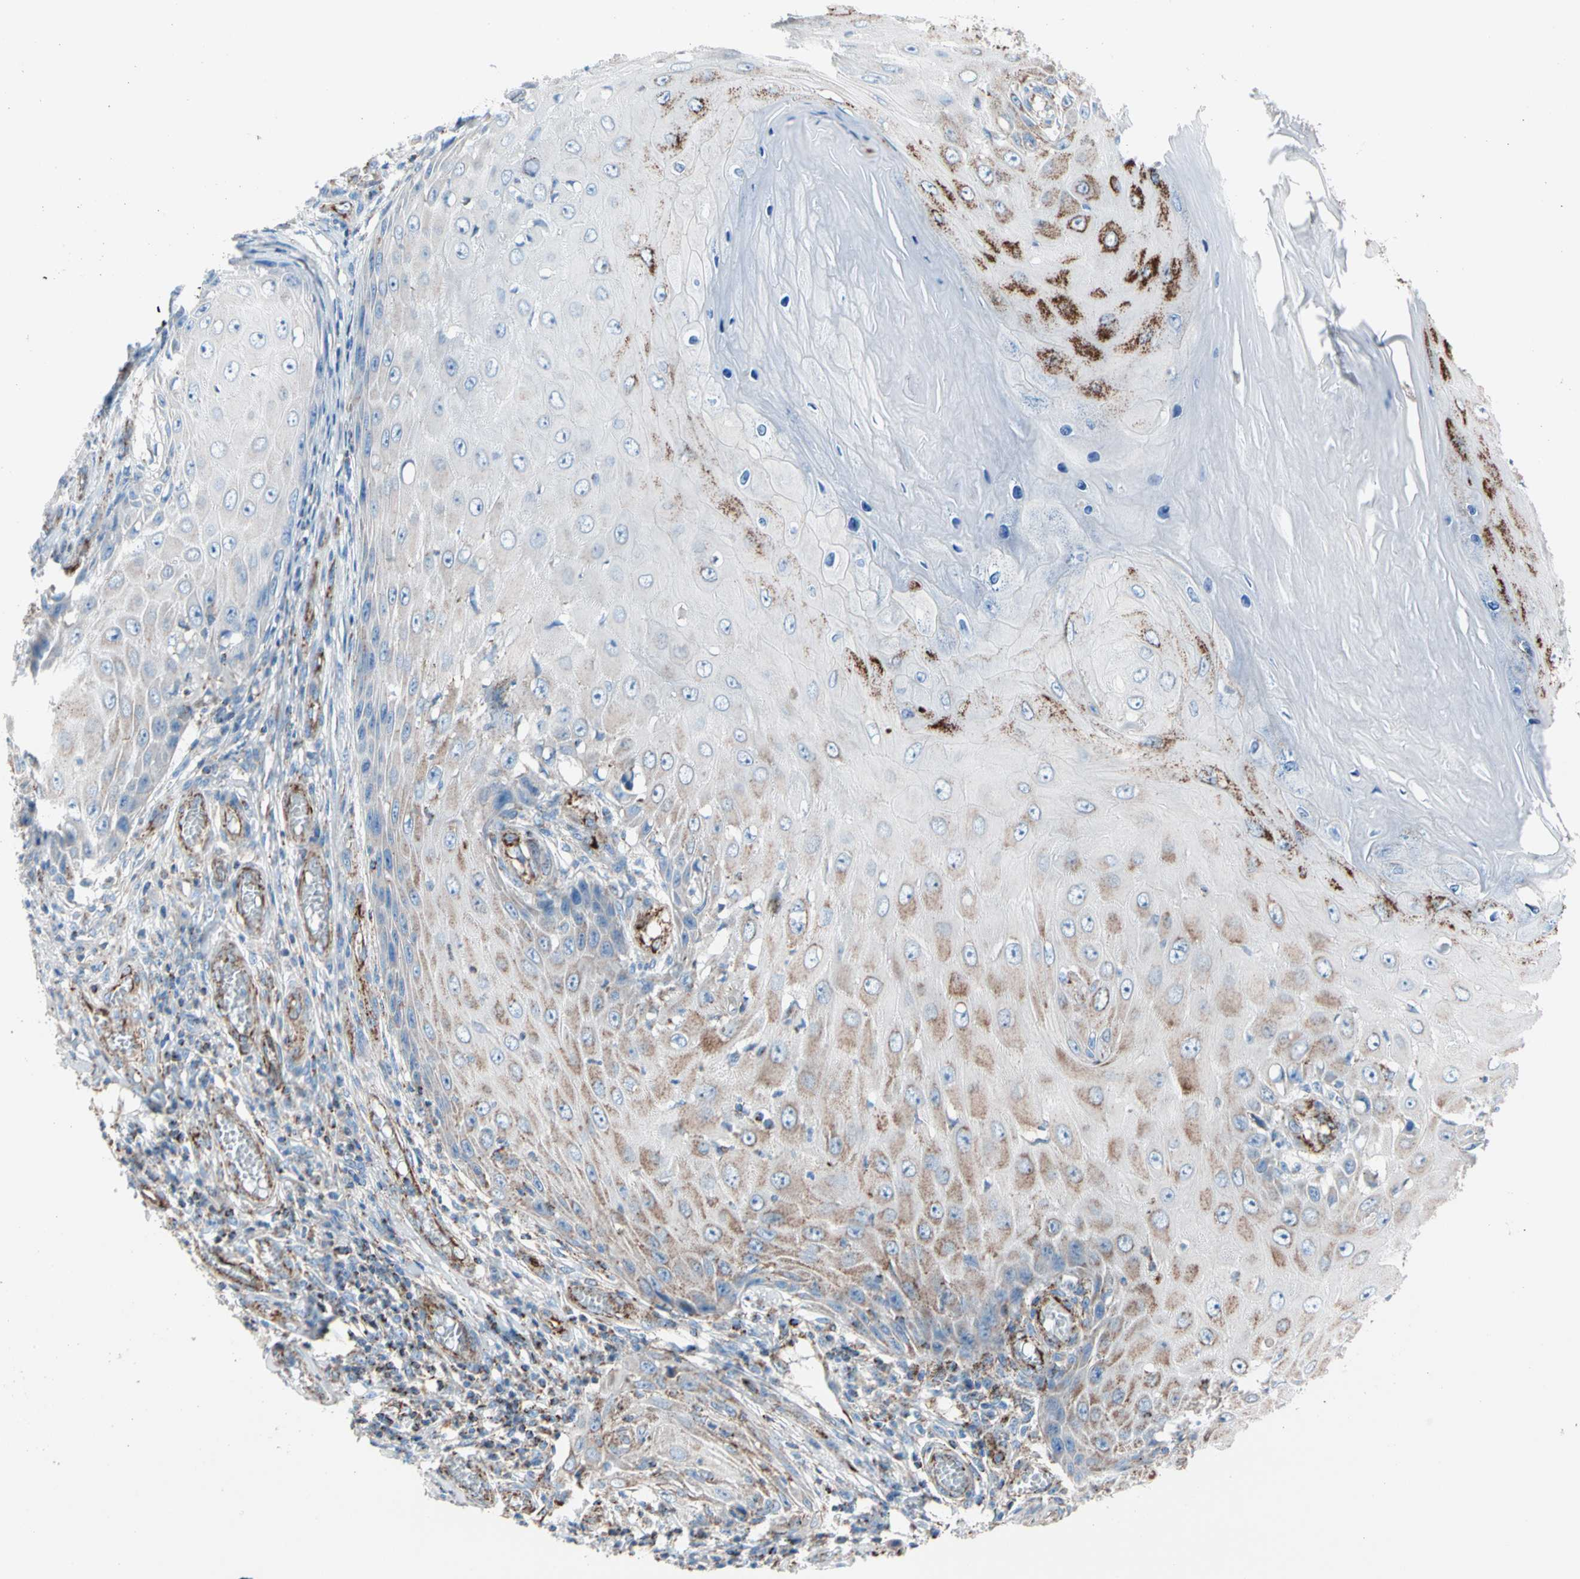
{"staining": {"intensity": "strong", "quantity": "<25%", "location": "cytoplasmic/membranous"}, "tissue": "skin cancer", "cell_type": "Tumor cells", "image_type": "cancer", "snomed": [{"axis": "morphology", "description": "Squamous cell carcinoma, NOS"}, {"axis": "topography", "description": "Skin"}], "caption": "Human skin cancer (squamous cell carcinoma) stained for a protein (brown) displays strong cytoplasmic/membranous positive positivity in approximately <25% of tumor cells.", "gene": "HK1", "patient": {"sex": "female", "age": 73}}